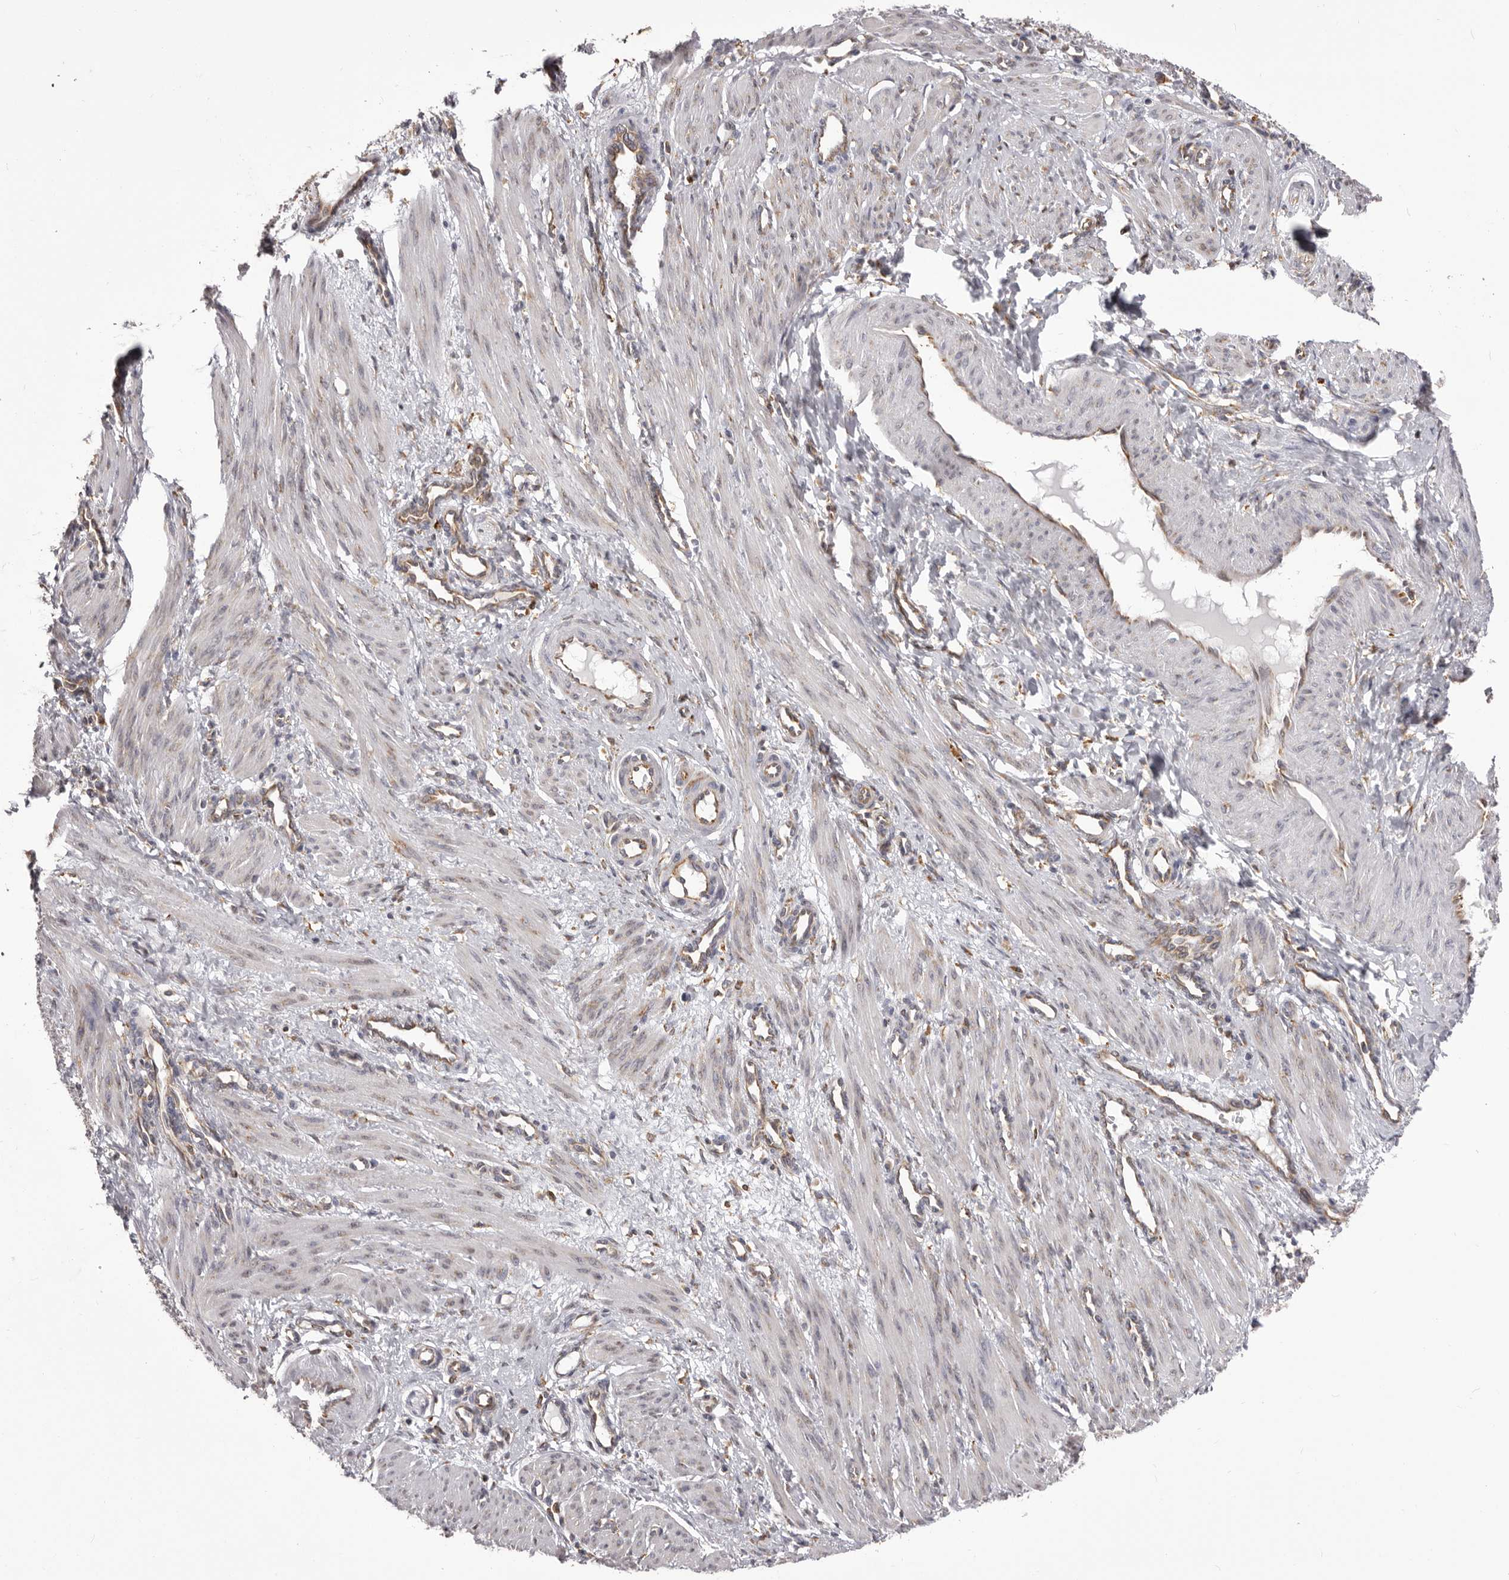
{"staining": {"intensity": "negative", "quantity": "none", "location": "none"}, "tissue": "smooth muscle", "cell_type": "Smooth muscle cells", "image_type": "normal", "snomed": [{"axis": "morphology", "description": "Normal tissue, NOS"}, {"axis": "topography", "description": "Endometrium"}], "caption": "High power microscopy photomicrograph of an immunohistochemistry micrograph of unremarkable smooth muscle, revealing no significant expression in smooth muscle cells. (Stains: DAB (3,3'-diaminobenzidine) immunohistochemistry with hematoxylin counter stain, Microscopy: brightfield microscopy at high magnification).", "gene": "QRSL1", "patient": {"sex": "female", "age": 33}}